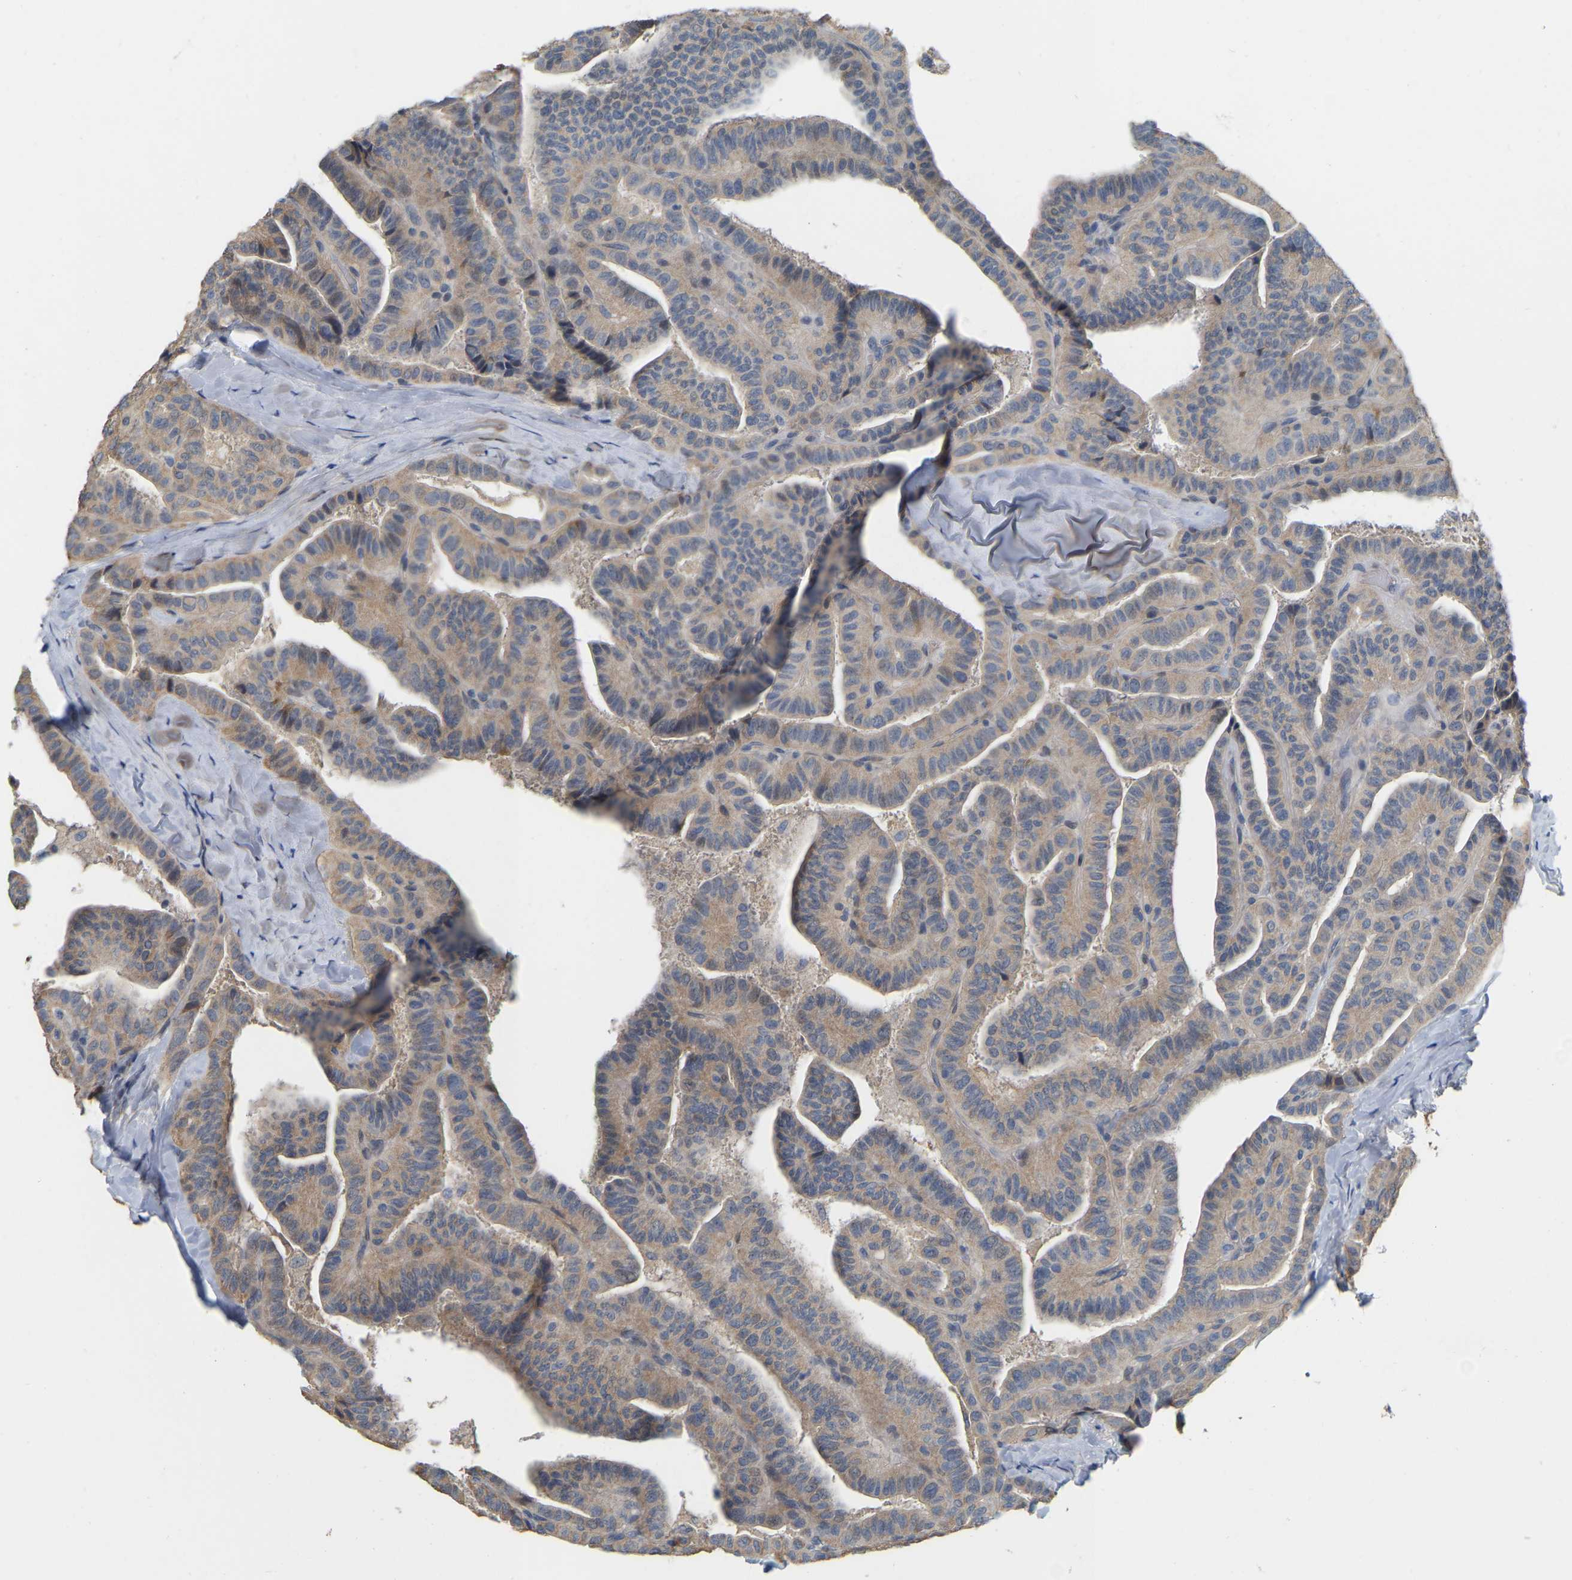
{"staining": {"intensity": "weak", "quantity": ">75%", "location": "cytoplasmic/membranous"}, "tissue": "thyroid cancer", "cell_type": "Tumor cells", "image_type": "cancer", "snomed": [{"axis": "morphology", "description": "Papillary adenocarcinoma, NOS"}, {"axis": "topography", "description": "Thyroid gland"}], "caption": "The image reveals a brown stain indicating the presence of a protein in the cytoplasmic/membranous of tumor cells in papillary adenocarcinoma (thyroid). (Brightfield microscopy of DAB IHC at high magnification).", "gene": "SSH1", "patient": {"sex": "male", "age": 77}}